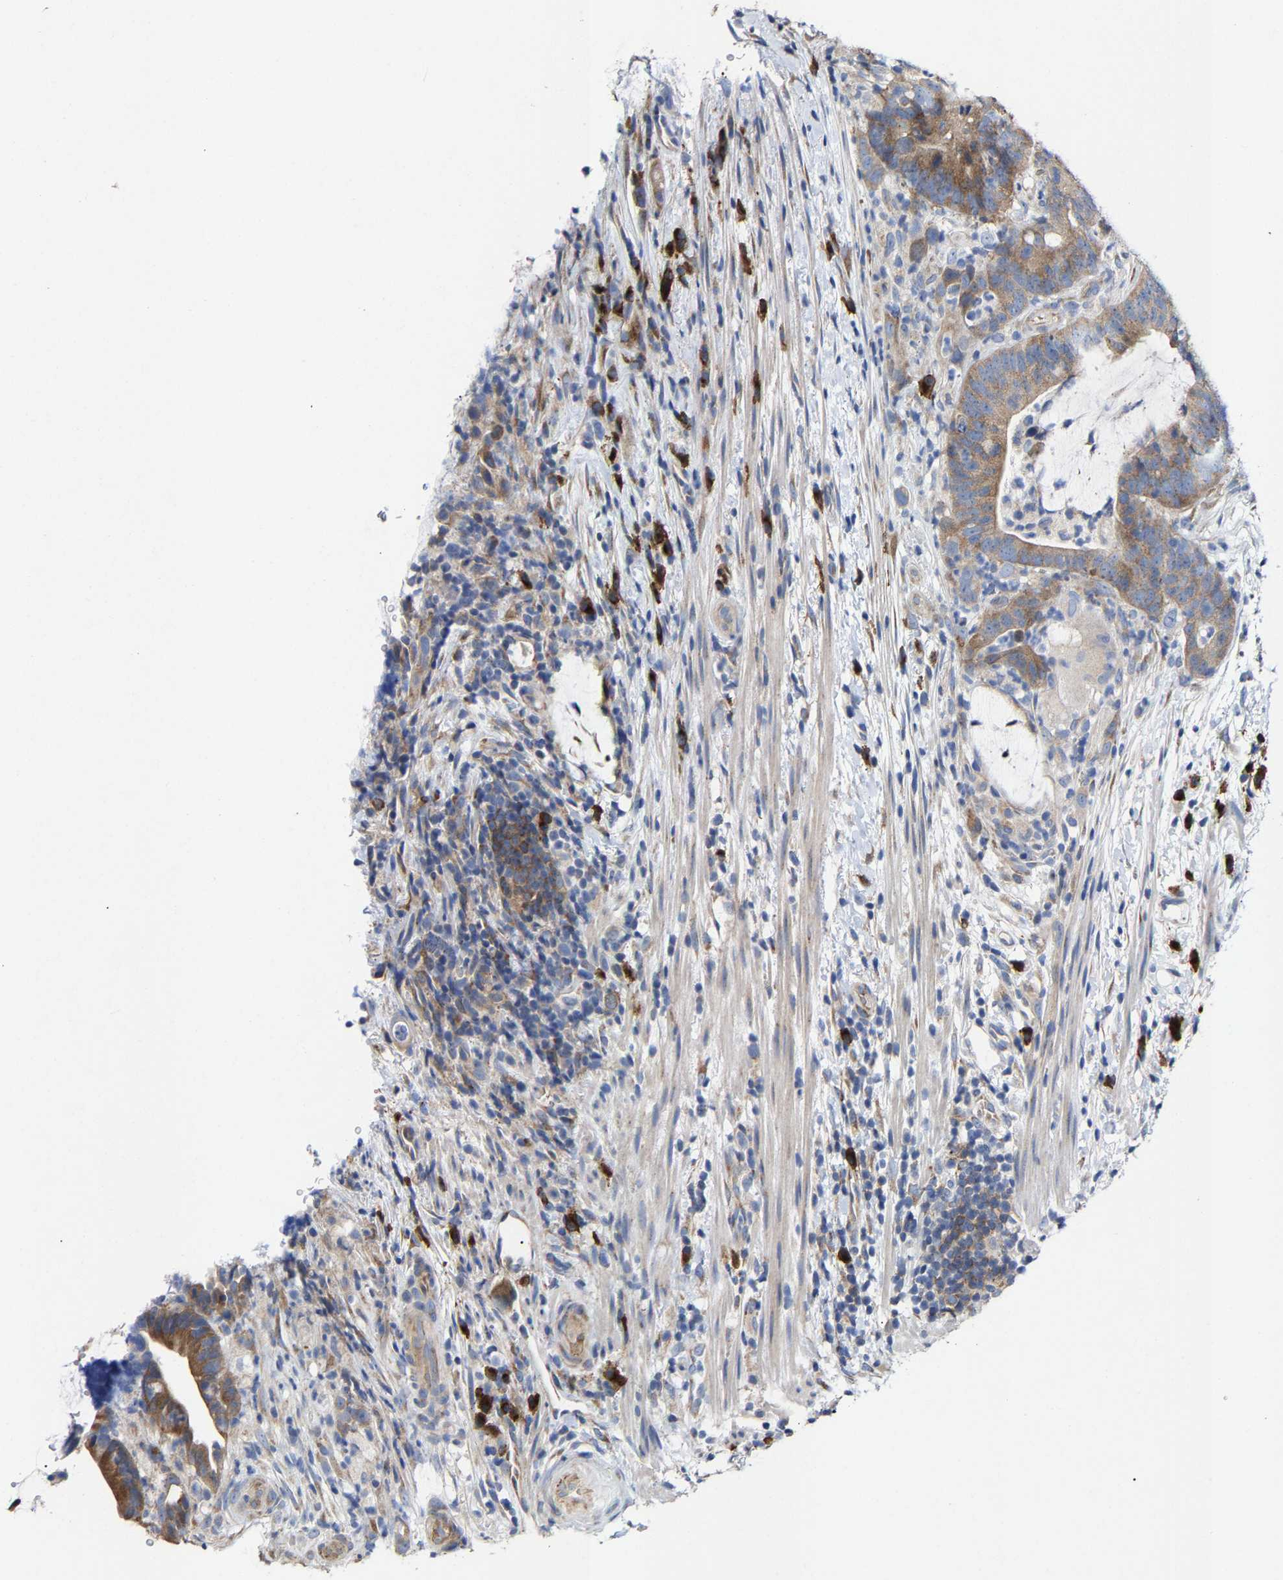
{"staining": {"intensity": "moderate", "quantity": ">75%", "location": "cytoplasmic/membranous"}, "tissue": "colorectal cancer", "cell_type": "Tumor cells", "image_type": "cancer", "snomed": [{"axis": "morphology", "description": "Adenocarcinoma, NOS"}, {"axis": "topography", "description": "Colon"}], "caption": "Approximately >75% of tumor cells in colorectal adenocarcinoma show moderate cytoplasmic/membranous protein positivity as visualized by brown immunohistochemical staining.", "gene": "PPP1R15A", "patient": {"sex": "female", "age": 66}}